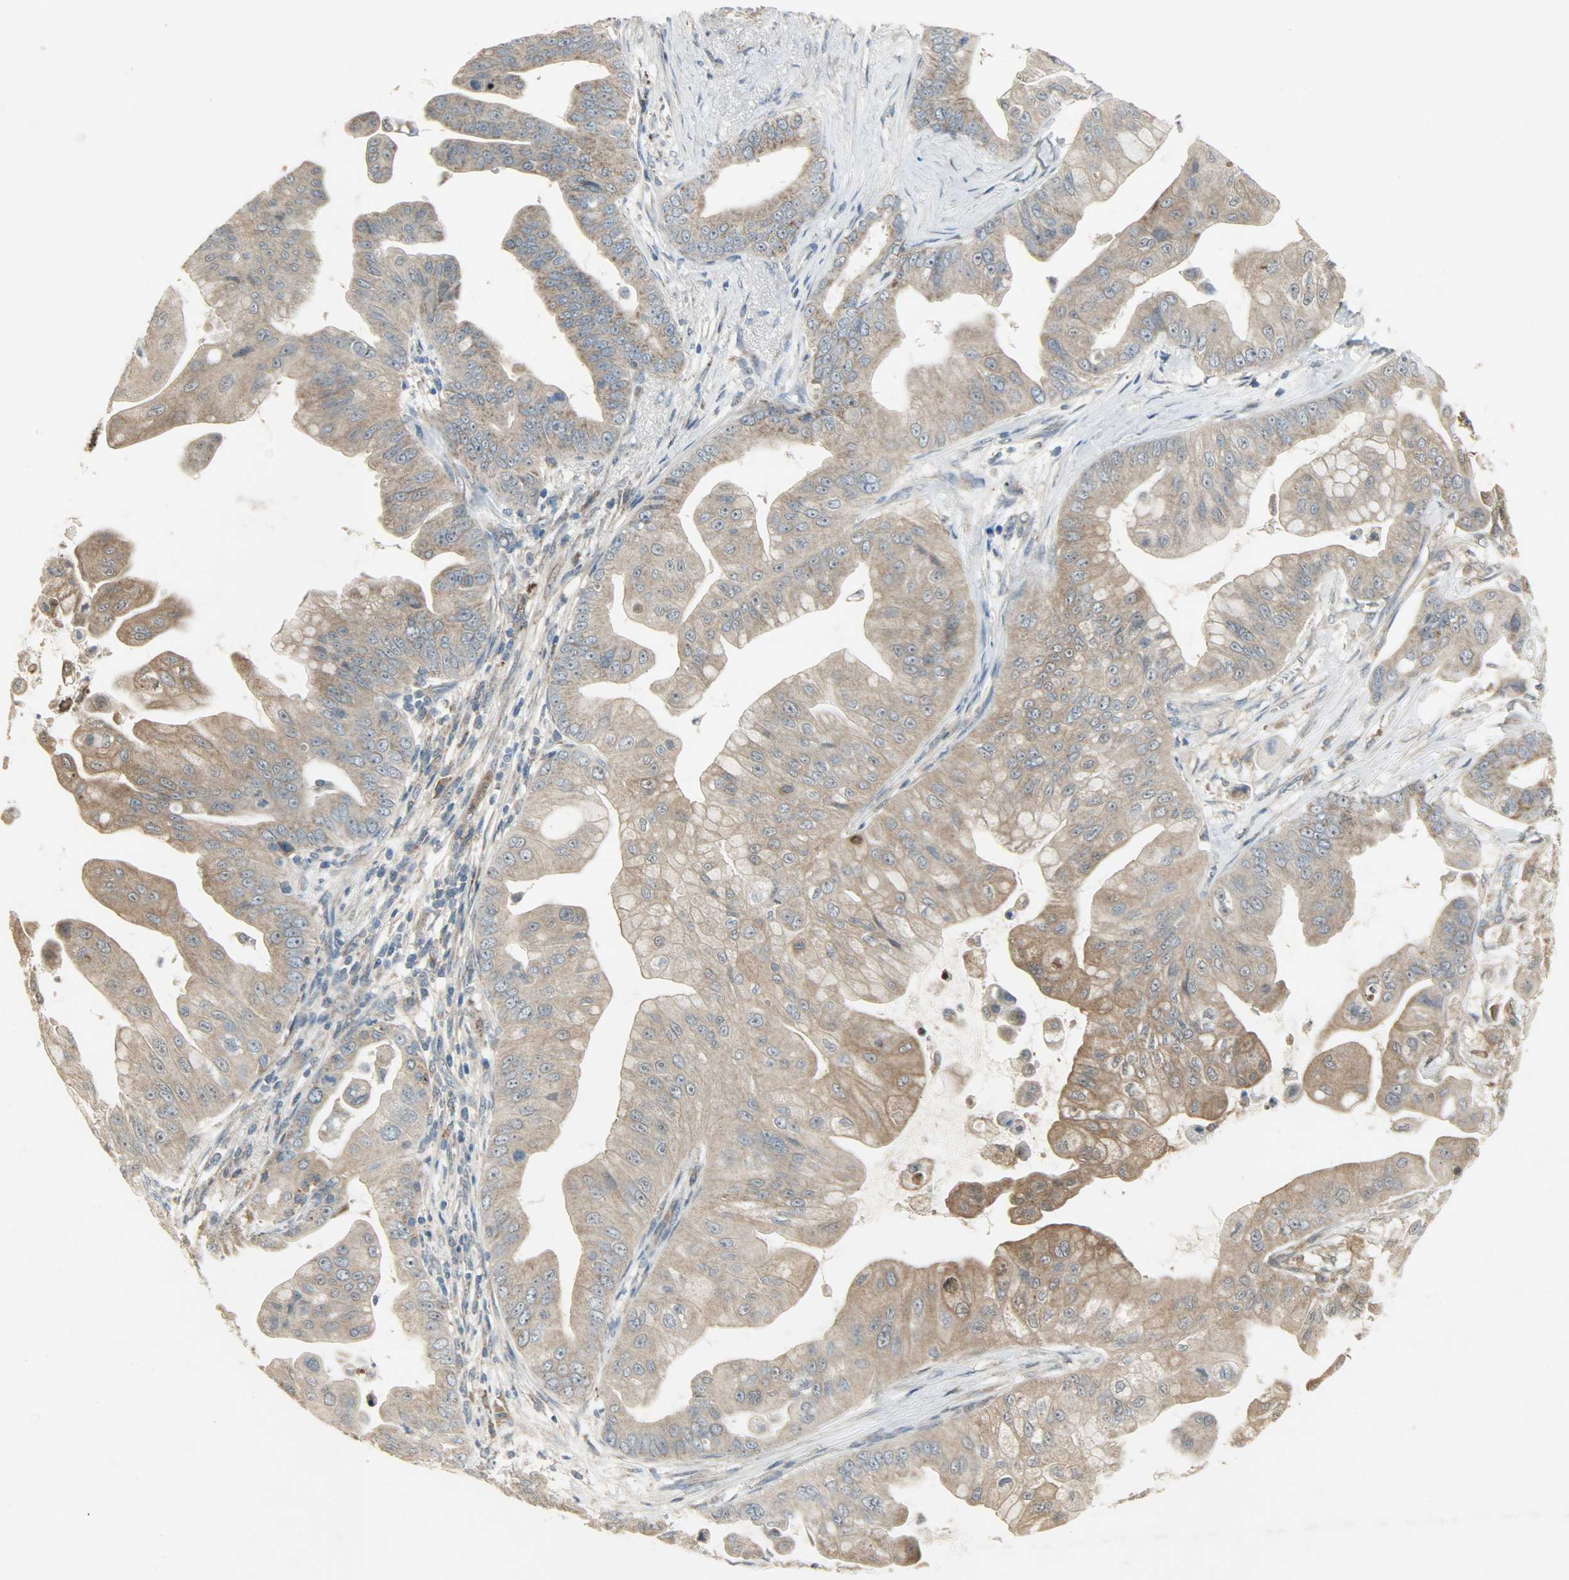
{"staining": {"intensity": "moderate", "quantity": ">75%", "location": "cytoplasmic/membranous"}, "tissue": "pancreatic cancer", "cell_type": "Tumor cells", "image_type": "cancer", "snomed": [{"axis": "morphology", "description": "Adenocarcinoma, NOS"}, {"axis": "topography", "description": "Pancreas"}], "caption": "There is medium levels of moderate cytoplasmic/membranous staining in tumor cells of pancreatic cancer (adenocarcinoma), as demonstrated by immunohistochemical staining (brown color).", "gene": "AMT", "patient": {"sex": "female", "age": 75}}